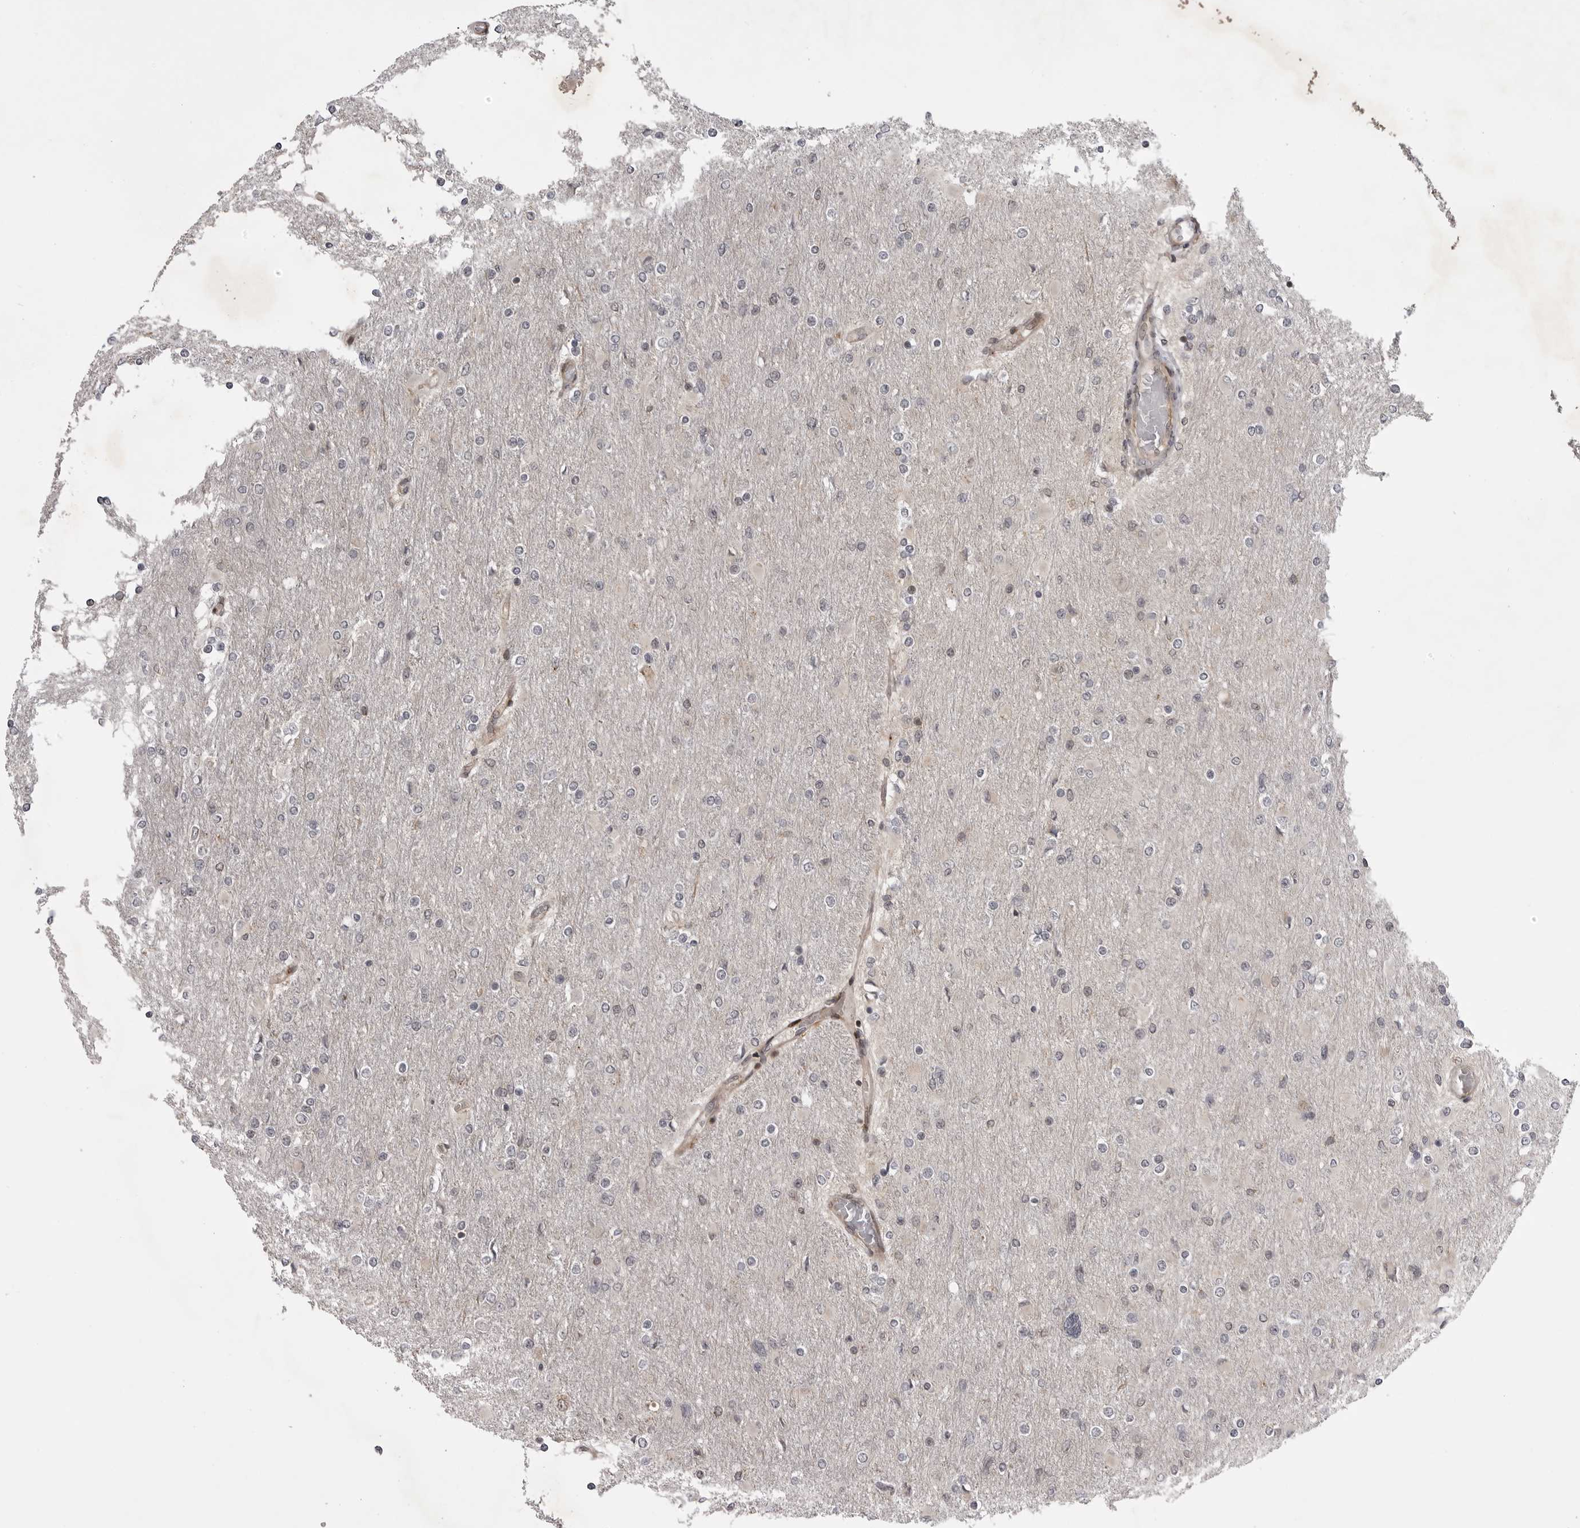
{"staining": {"intensity": "negative", "quantity": "none", "location": "none"}, "tissue": "glioma", "cell_type": "Tumor cells", "image_type": "cancer", "snomed": [{"axis": "morphology", "description": "Glioma, malignant, High grade"}, {"axis": "topography", "description": "Cerebral cortex"}], "caption": "The image shows no significant expression in tumor cells of glioma.", "gene": "ABL1", "patient": {"sex": "female", "age": 36}}